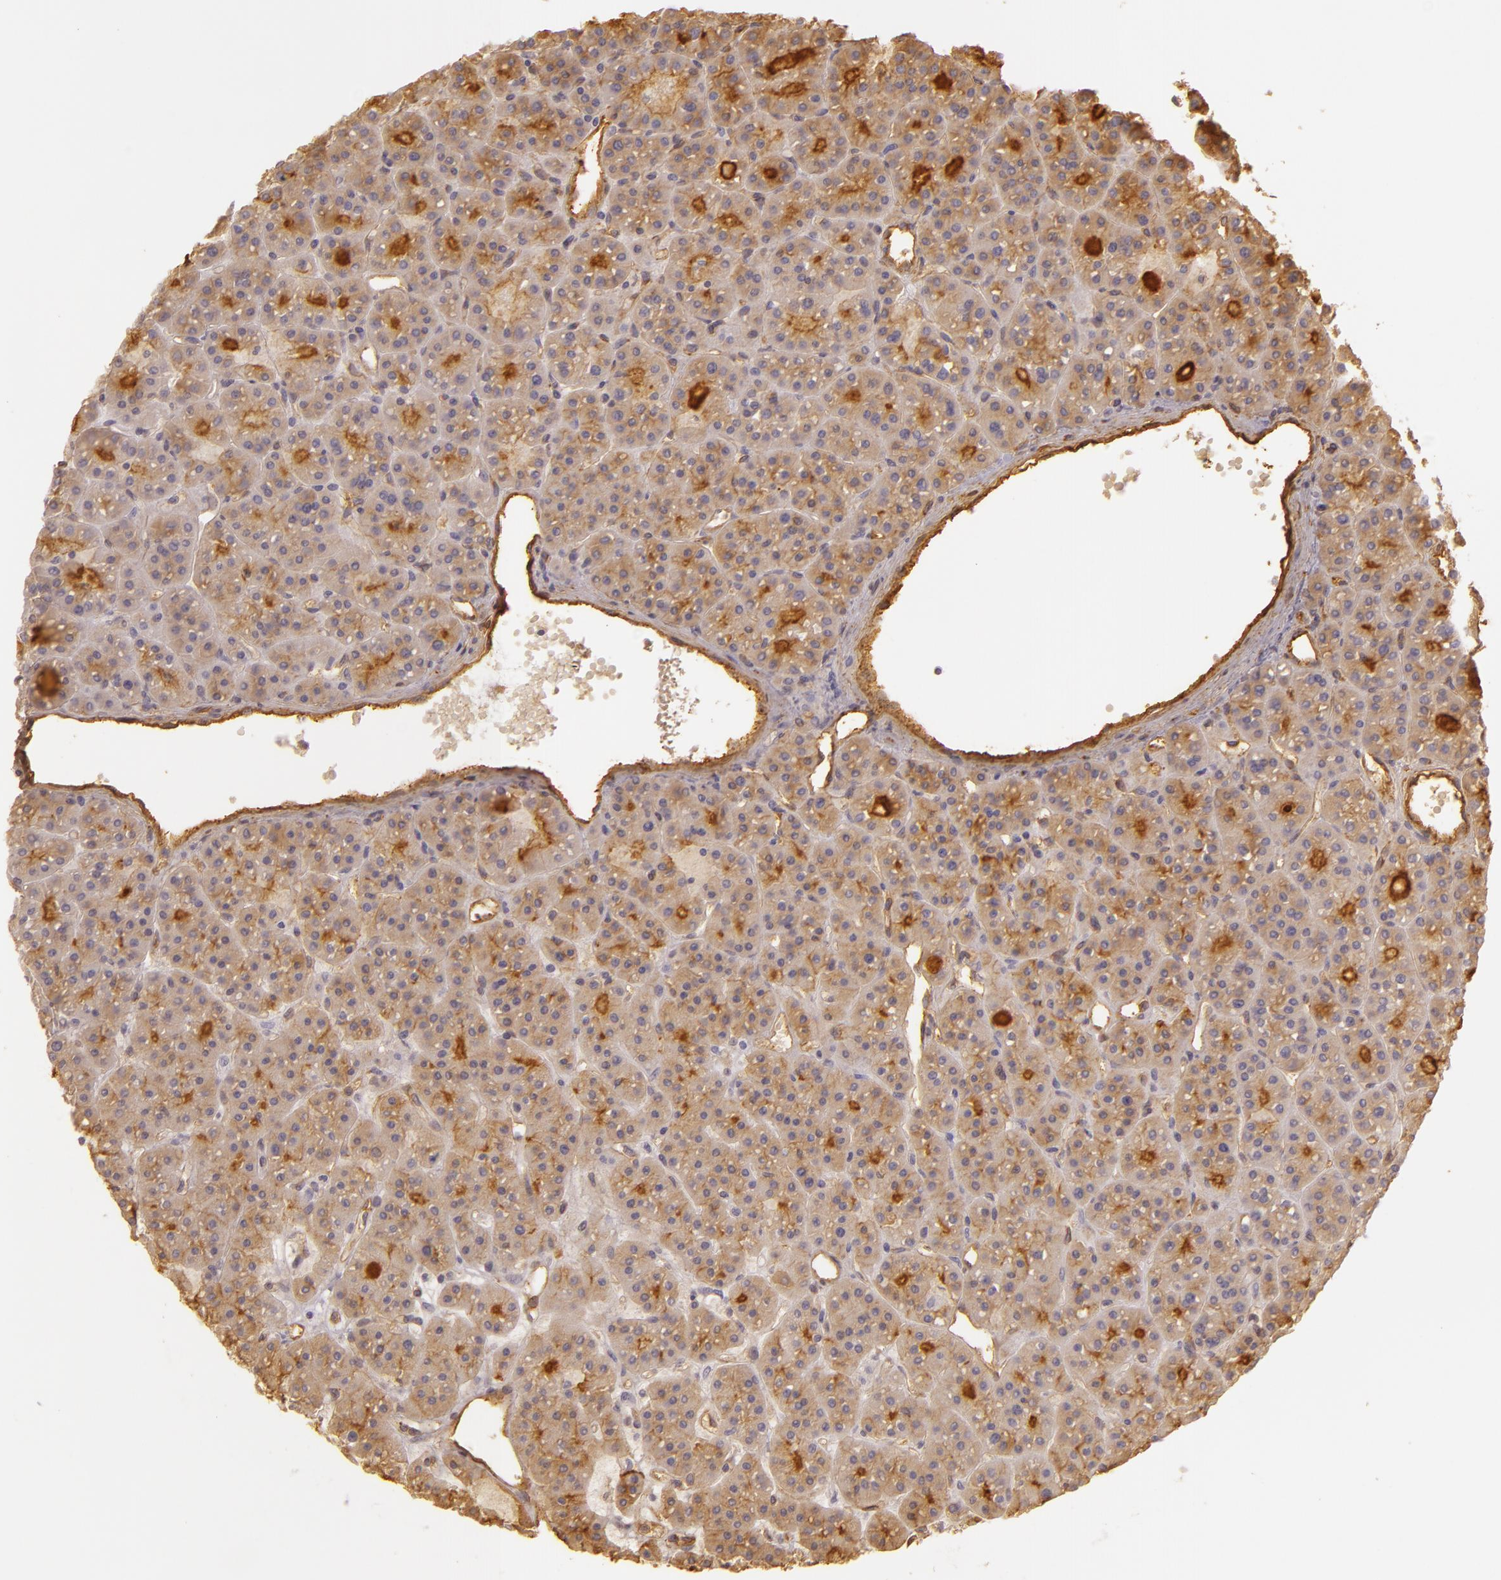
{"staining": {"intensity": "moderate", "quantity": ">75%", "location": "cytoplasmic/membranous"}, "tissue": "parathyroid gland", "cell_type": "Glandular cells", "image_type": "normal", "snomed": [{"axis": "morphology", "description": "Normal tissue, NOS"}, {"axis": "topography", "description": "Parathyroid gland"}], "caption": "Brown immunohistochemical staining in benign human parathyroid gland demonstrates moderate cytoplasmic/membranous expression in about >75% of glandular cells.", "gene": "CD59", "patient": {"sex": "female", "age": 76}}